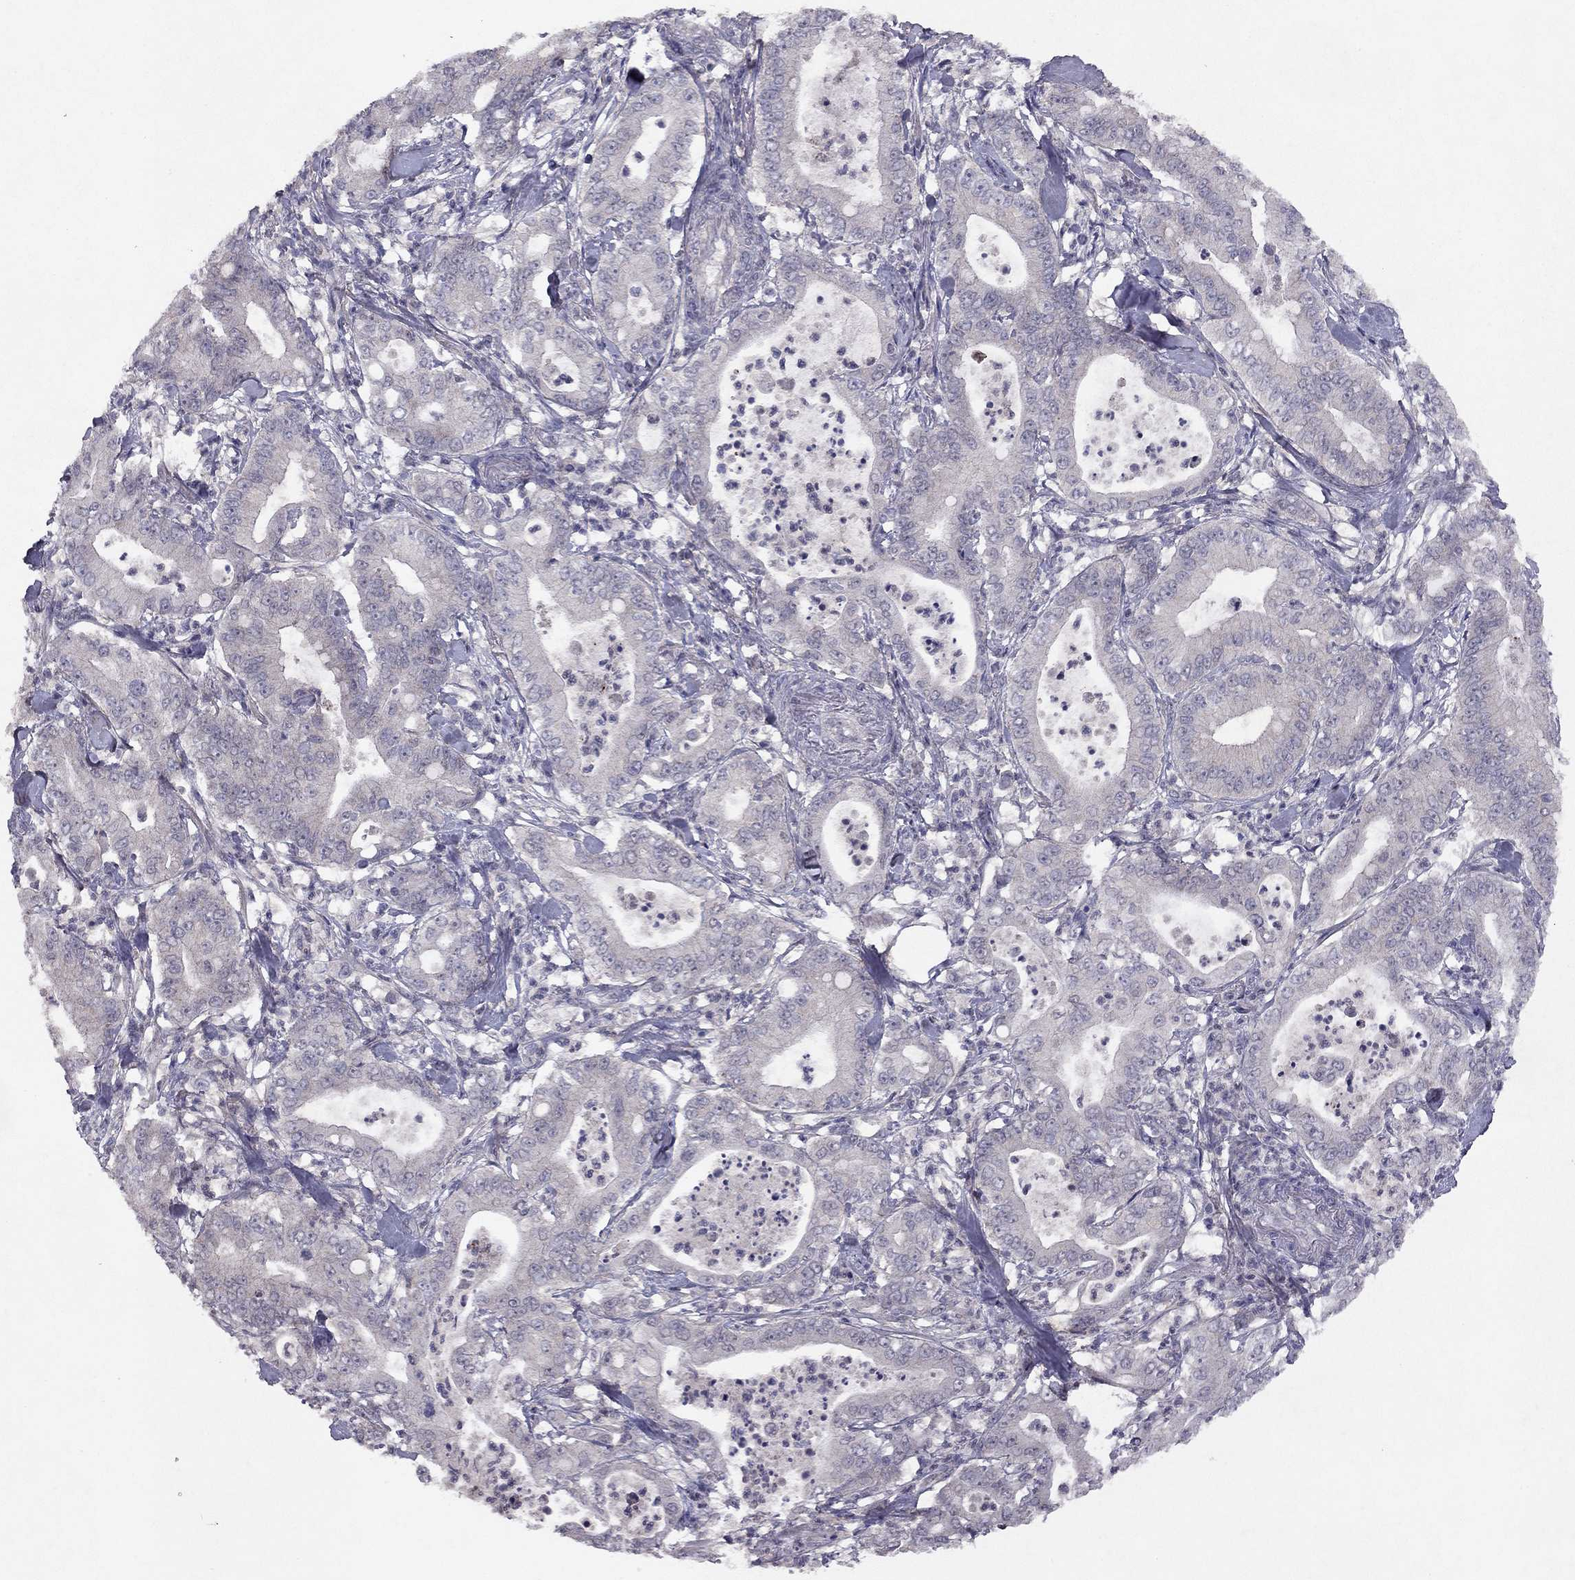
{"staining": {"intensity": "negative", "quantity": "none", "location": "none"}, "tissue": "pancreatic cancer", "cell_type": "Tumor cells", "image_type": "cancer", "snomed": [{"axis": "morphology", "description": "Adenocarcinoma, NOS"}, {"axis": "topography", "description": "Pancreas"}], "caption": "Tumor cells are negative for protein expression in human pancreatic cancer.", "gene": "ESR2", "patient": {"sex": "male", "age": 71}}